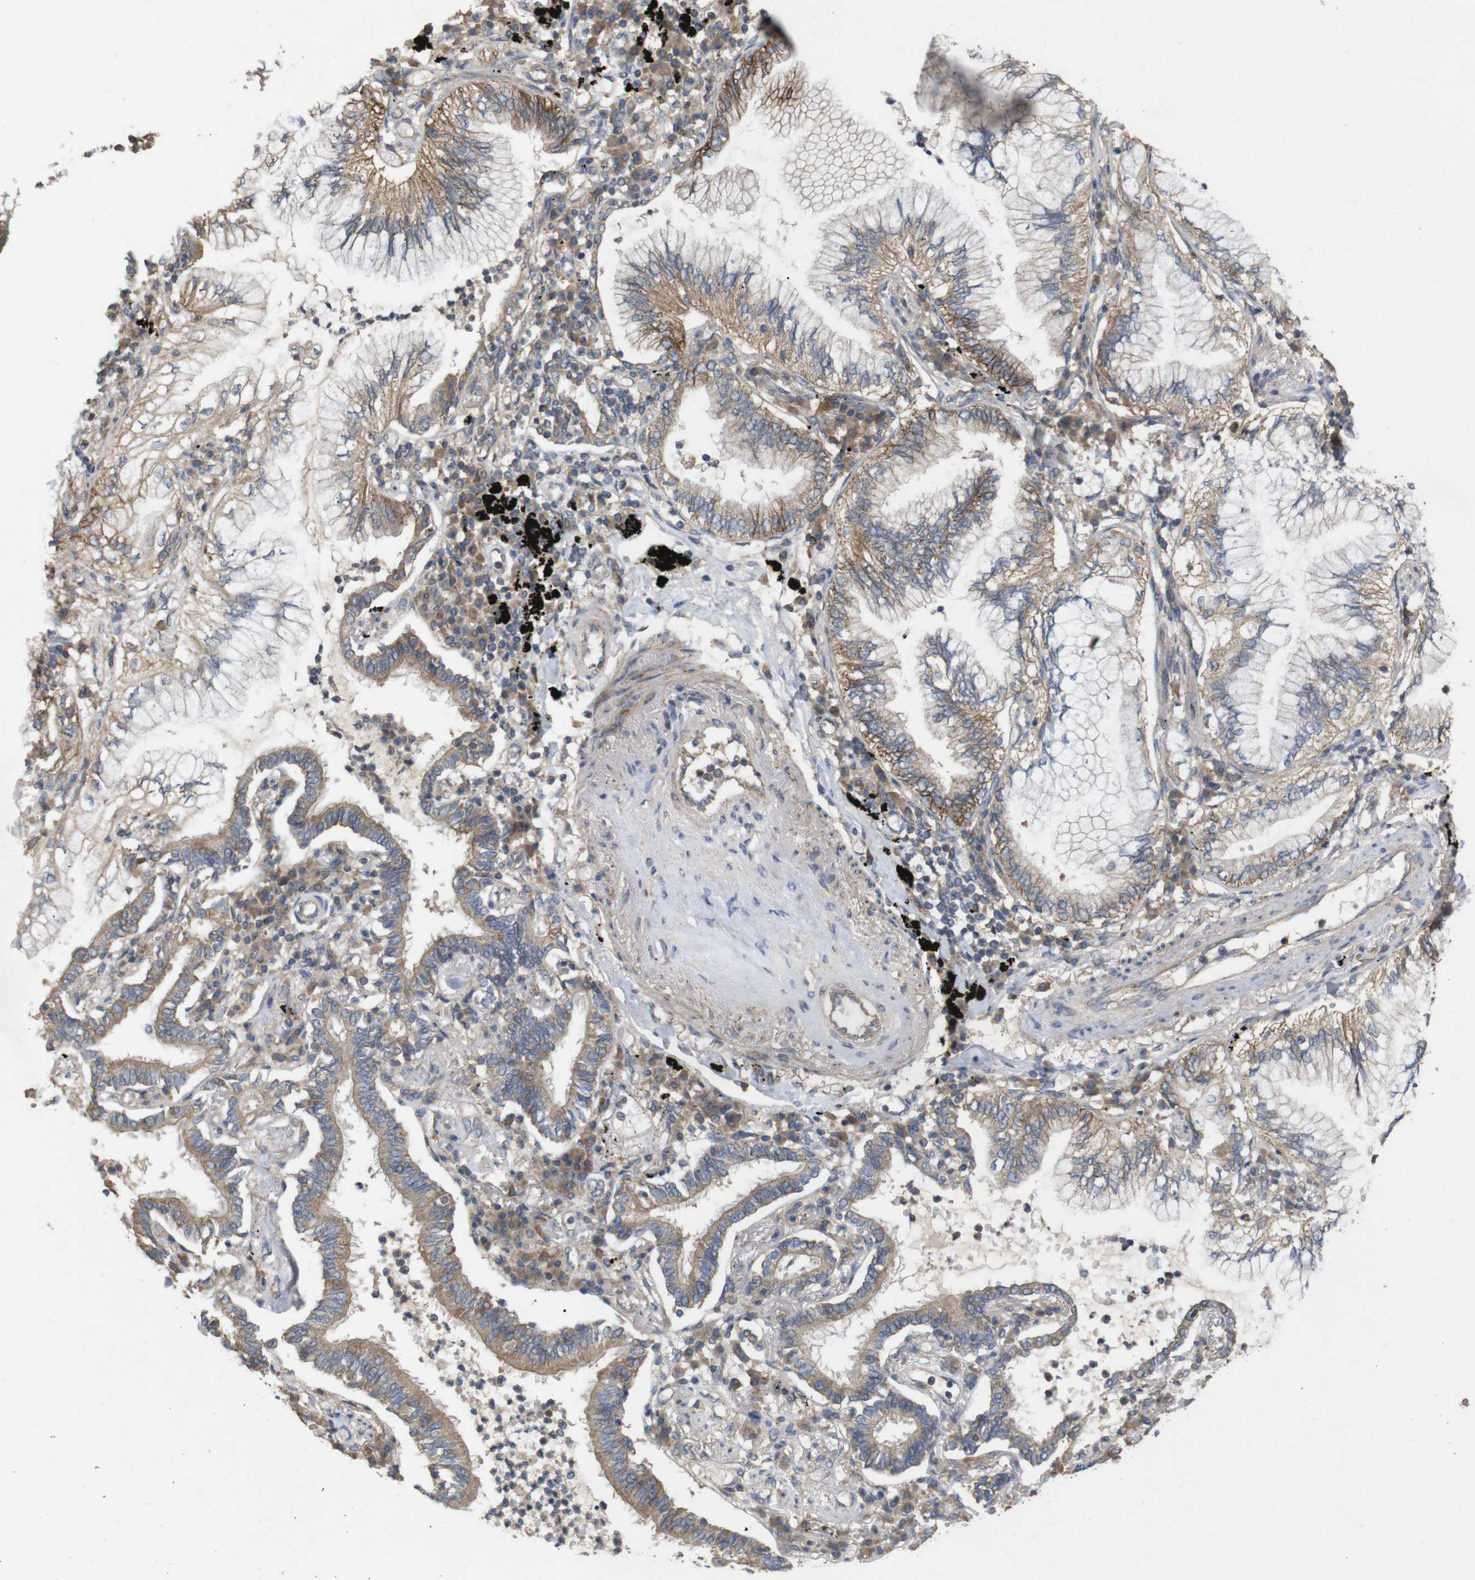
{"staining": {"intensity": "weak", "quantity": ">75%", "location": "cytoplasmic/membranous"}, "tissue": "lung cancer", "cell_type": "Tumor cells", "image_type": "cancer", "snomed": [{"axis": "morphology", "description": "Normal tissue, NOS"}, {"axis": "morphology", "description": "Adenocarcinoma, NOS"}, {"axis": "topography", "description": "Bronchus"}, {"axis": "topography", "description": "Lung"}], "caption": "Immunohistochemical staining of human adenocarcinoma (lung) reveals low levels of weak cytoplasmic/membranous expression in about >75% of tumor cells. The staining is performed using DAB brown chromogen to label protein expression. The nuclei are counter-stained blue using hematoxylin.", "gene": "KCNS3", "patient": {"sex": "female", "age": 70}}